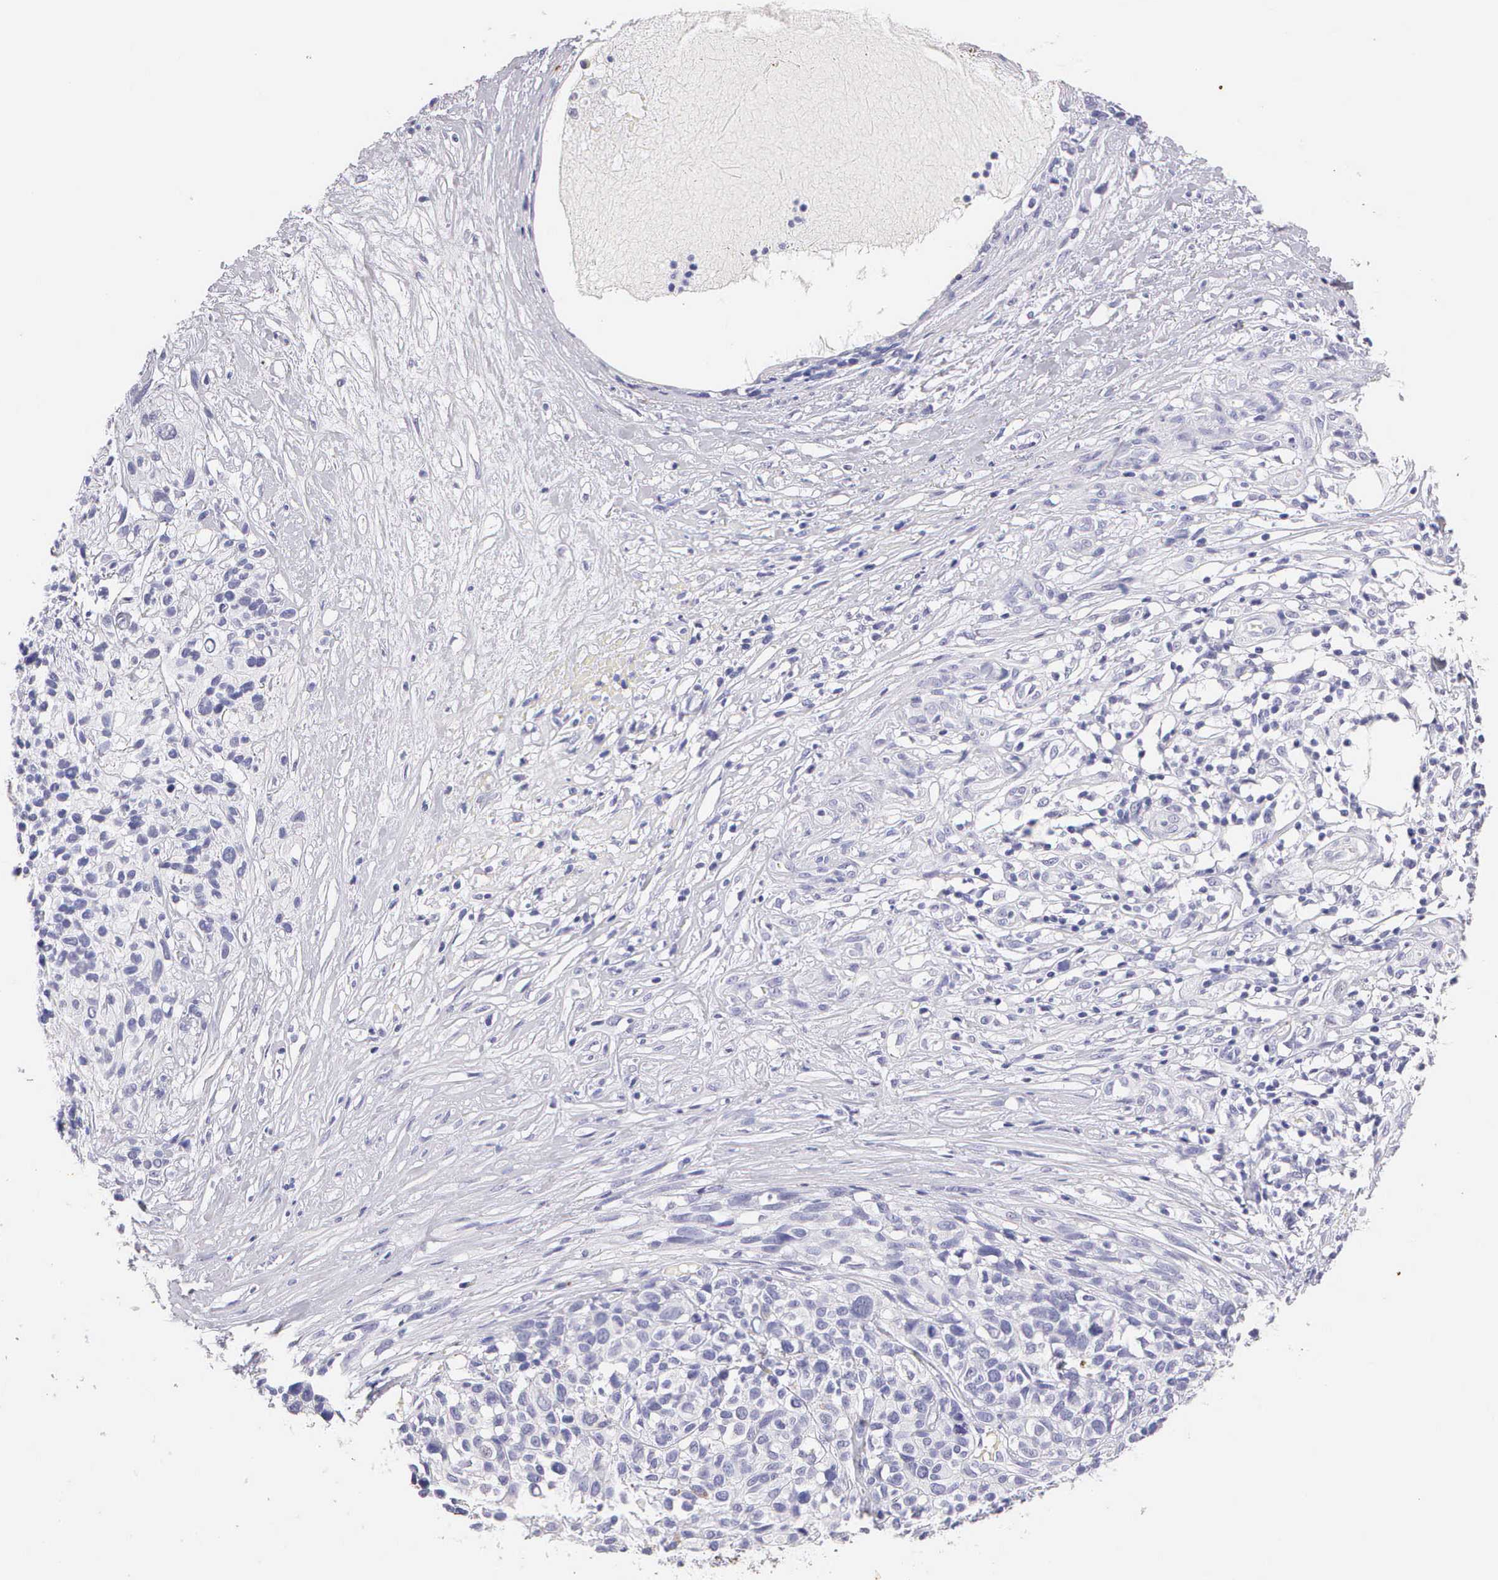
{"staining": {"intensity": "negative", "quantity": "none", "location": "none"}, "tissue": "melanoma", "cell_type": "Tumor cells", "image_type": "cancer", "snomed": [{"axis": "morphology", "description": "Malignant melanoma, NOS"}, {"axis": "topography", "description": "Skin"}], "caption": "Immunohistochemical staining of human malignant melanoma exhibits no significant expression in tumor cells.", "gene": "KRT17", "patient": {"sex": "female", "age": 85}}